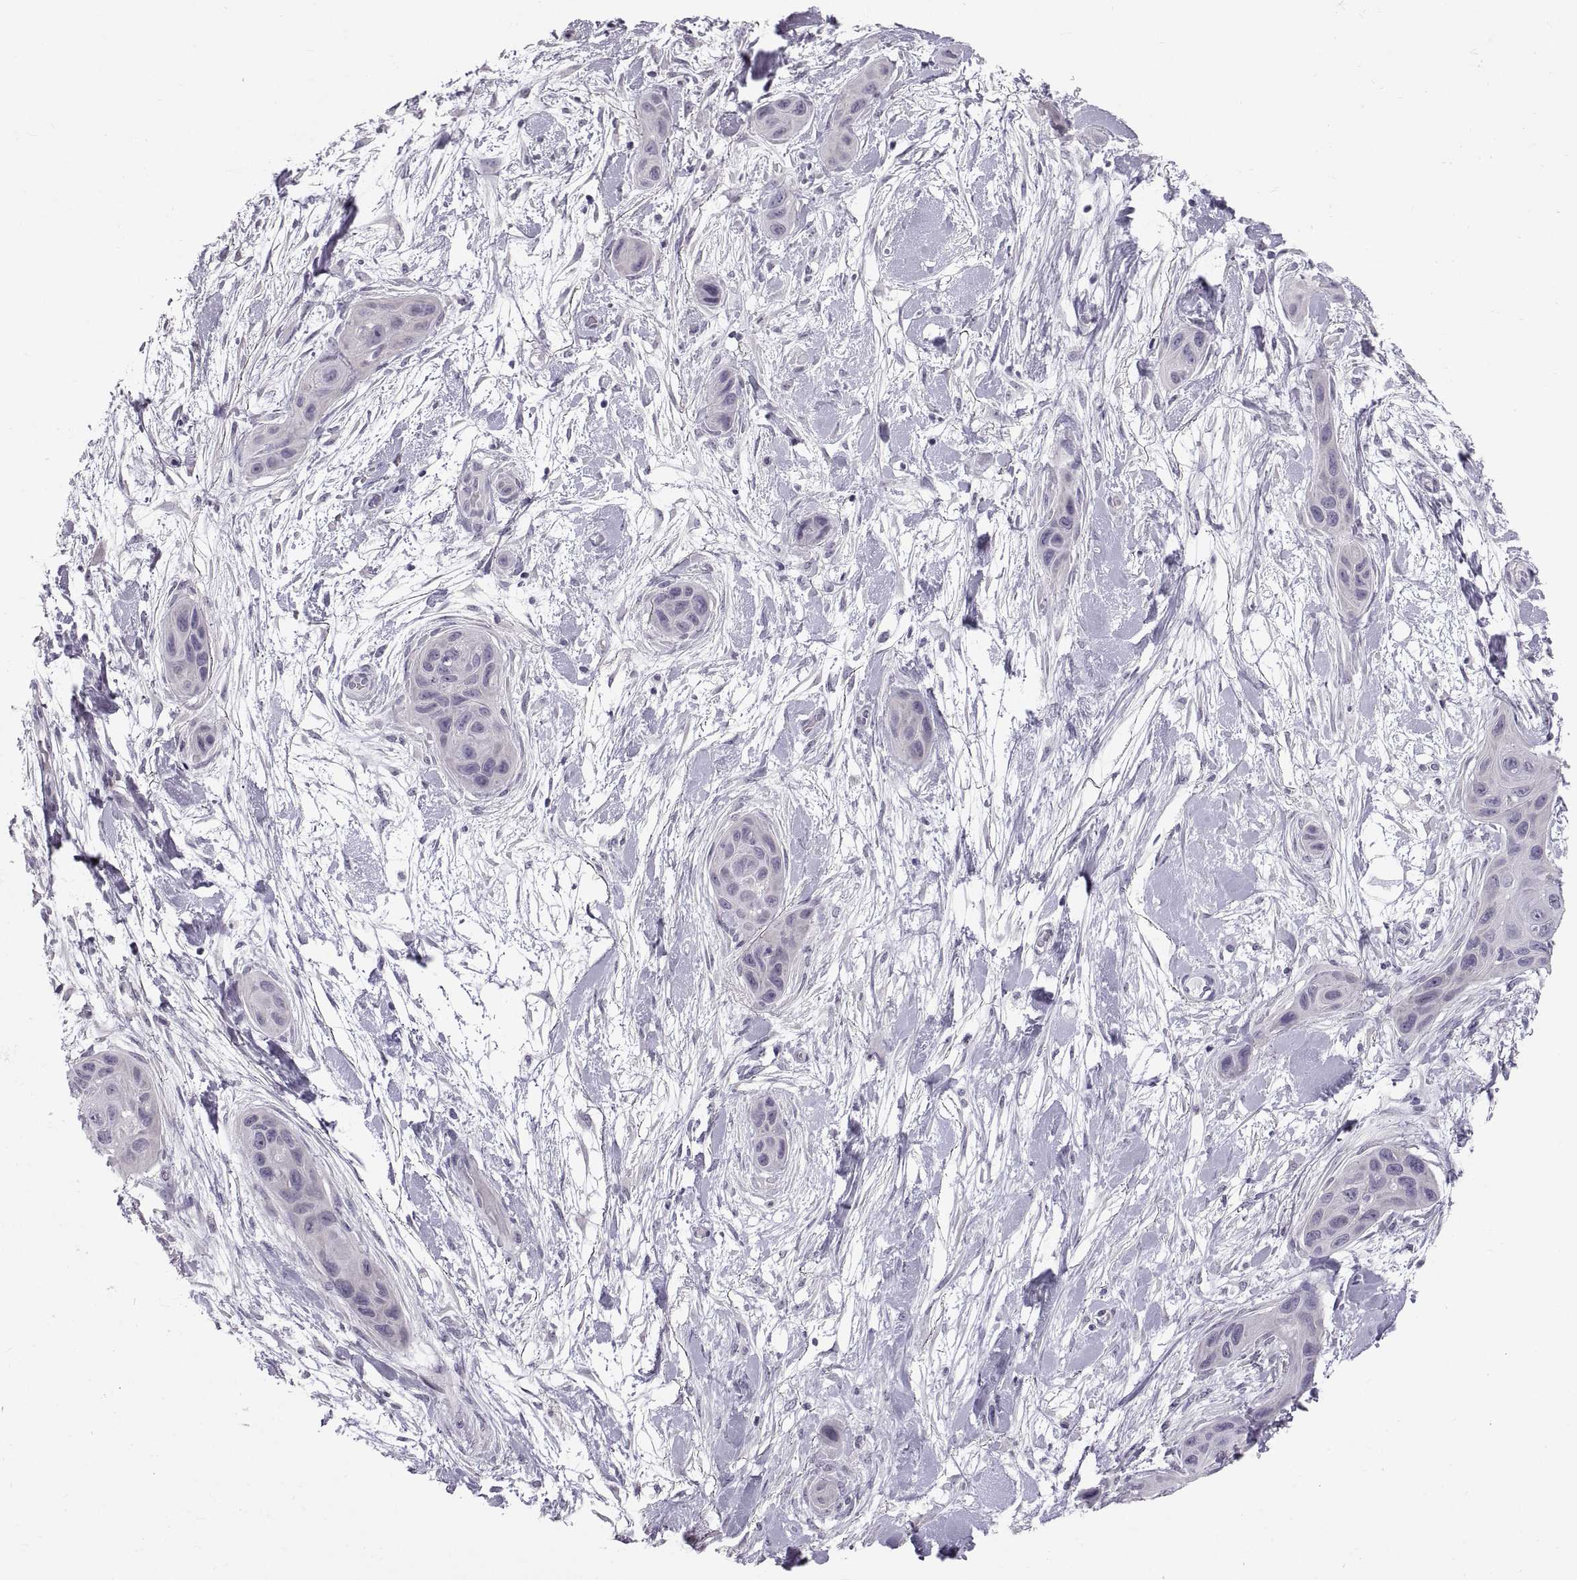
{"staining": {"intensity": "negative", "quantity": "none", "location": "none"}, "tissue": "skin cancer", "cell_type": "Tumor cells", "image_type": "cancer", "snomed": [{"axis": "morphology", "description": "Squamous cell carcinoma, NOS"}, {"axis": "topography", "description": "Skin"}], "caption": "Immunohistochemical staining of human squamous cell carcinoma (skin) displays no significant expression in tumor cells.", "gene": "SPACDR", "patient": {"sex": "male", "age": 79}}